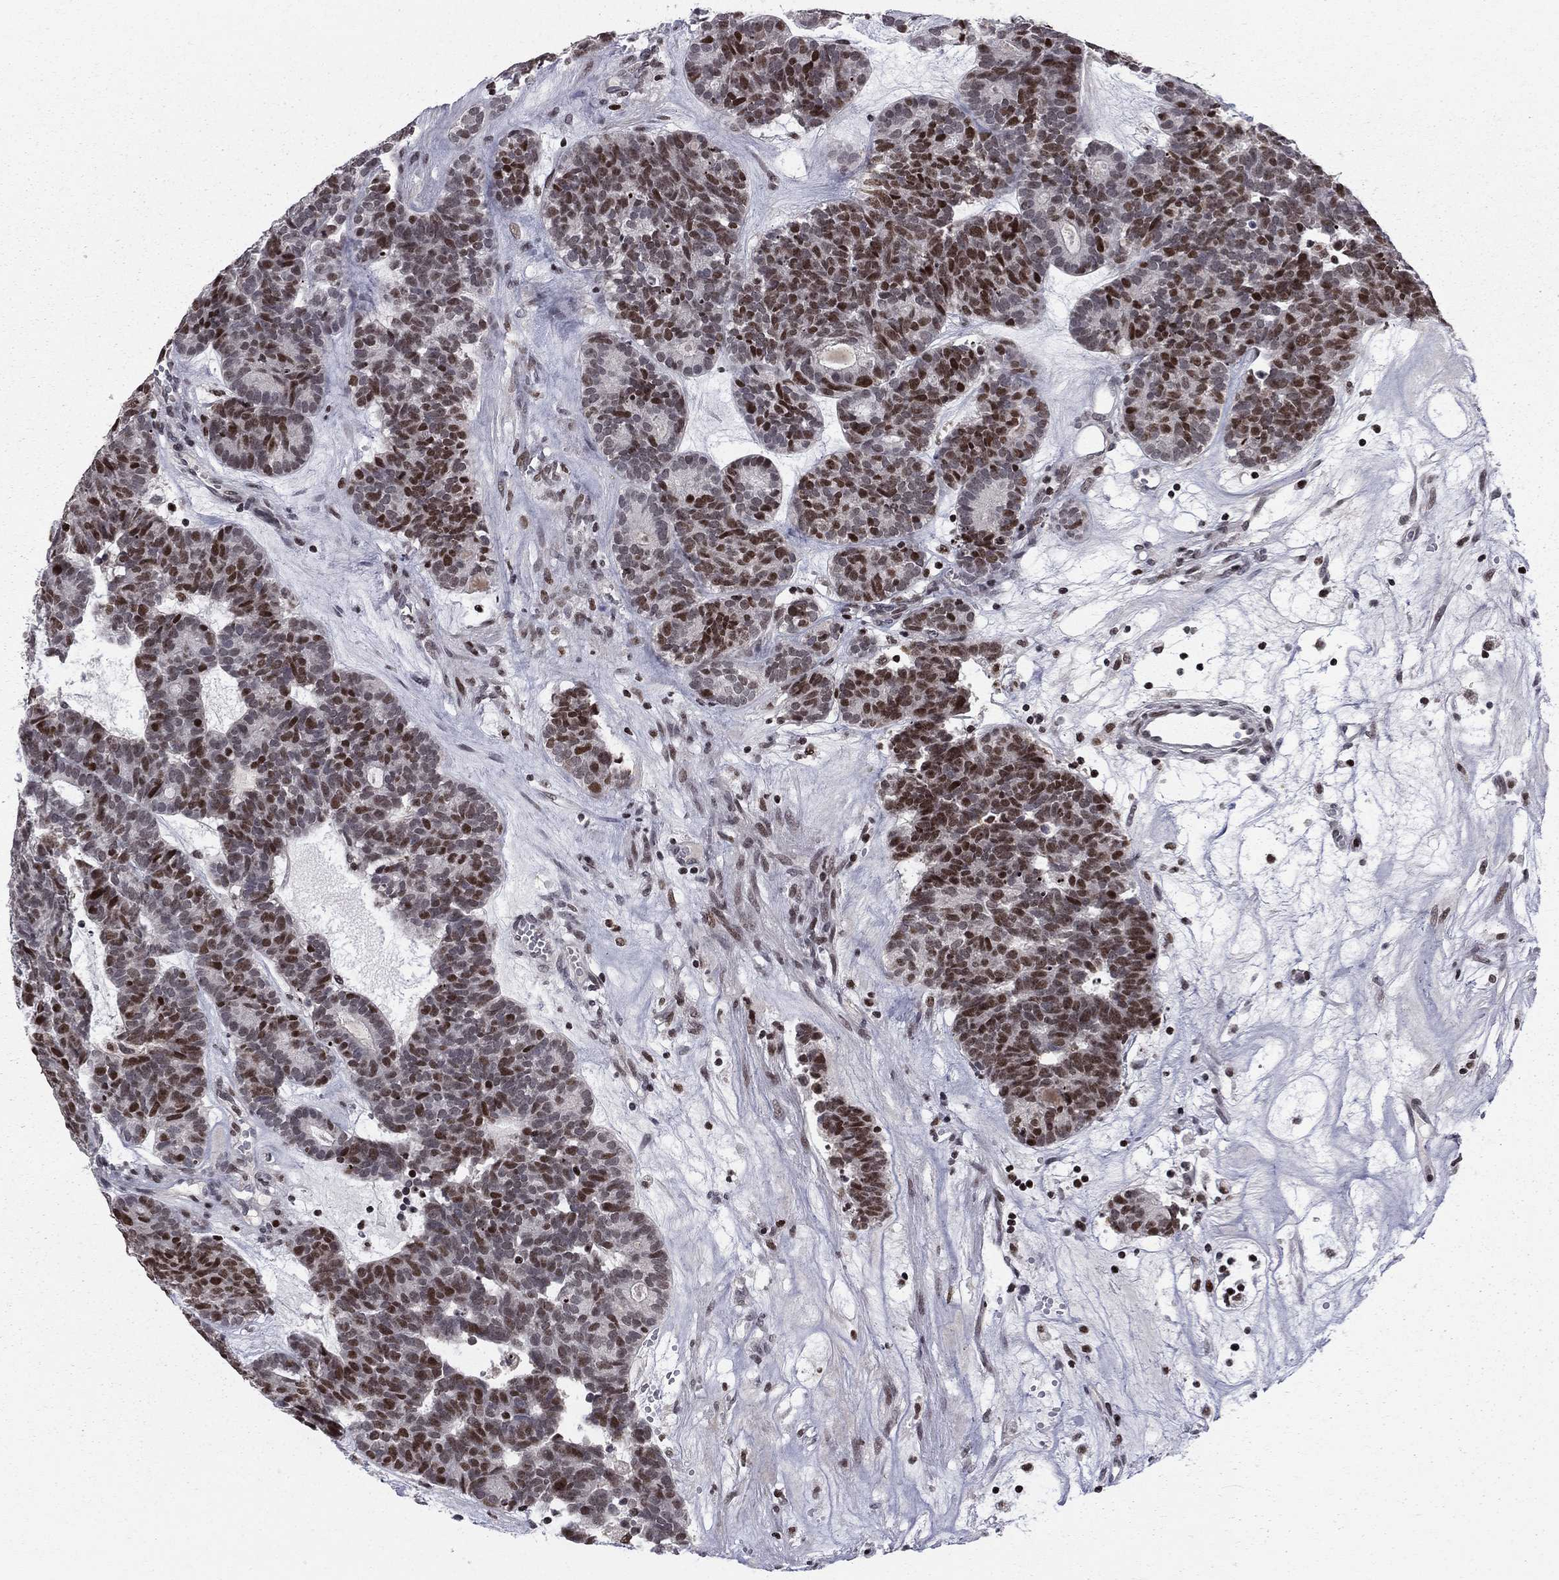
{"staining": {"intensity": "strong", "quantity": ">75%", "location": "nuclear"}, "tissue": "head and neck cancer", "cell_type": "Tumor cells", "image_type": "cancer", "snomed": [{"axis": "morphology", "description": "Adenocarcinoma, NOS"}, {"axis": "topography", "description": "Head-Neck"}], "caption": "Adenocarcinoma (head and neck) tissue displays strong nuclear staining in approximately >75% of tumor cells, visualized by immunohistochemistry.", "gene": "RNASEH2C", "patient": {"sex": "female", "age": 81}}